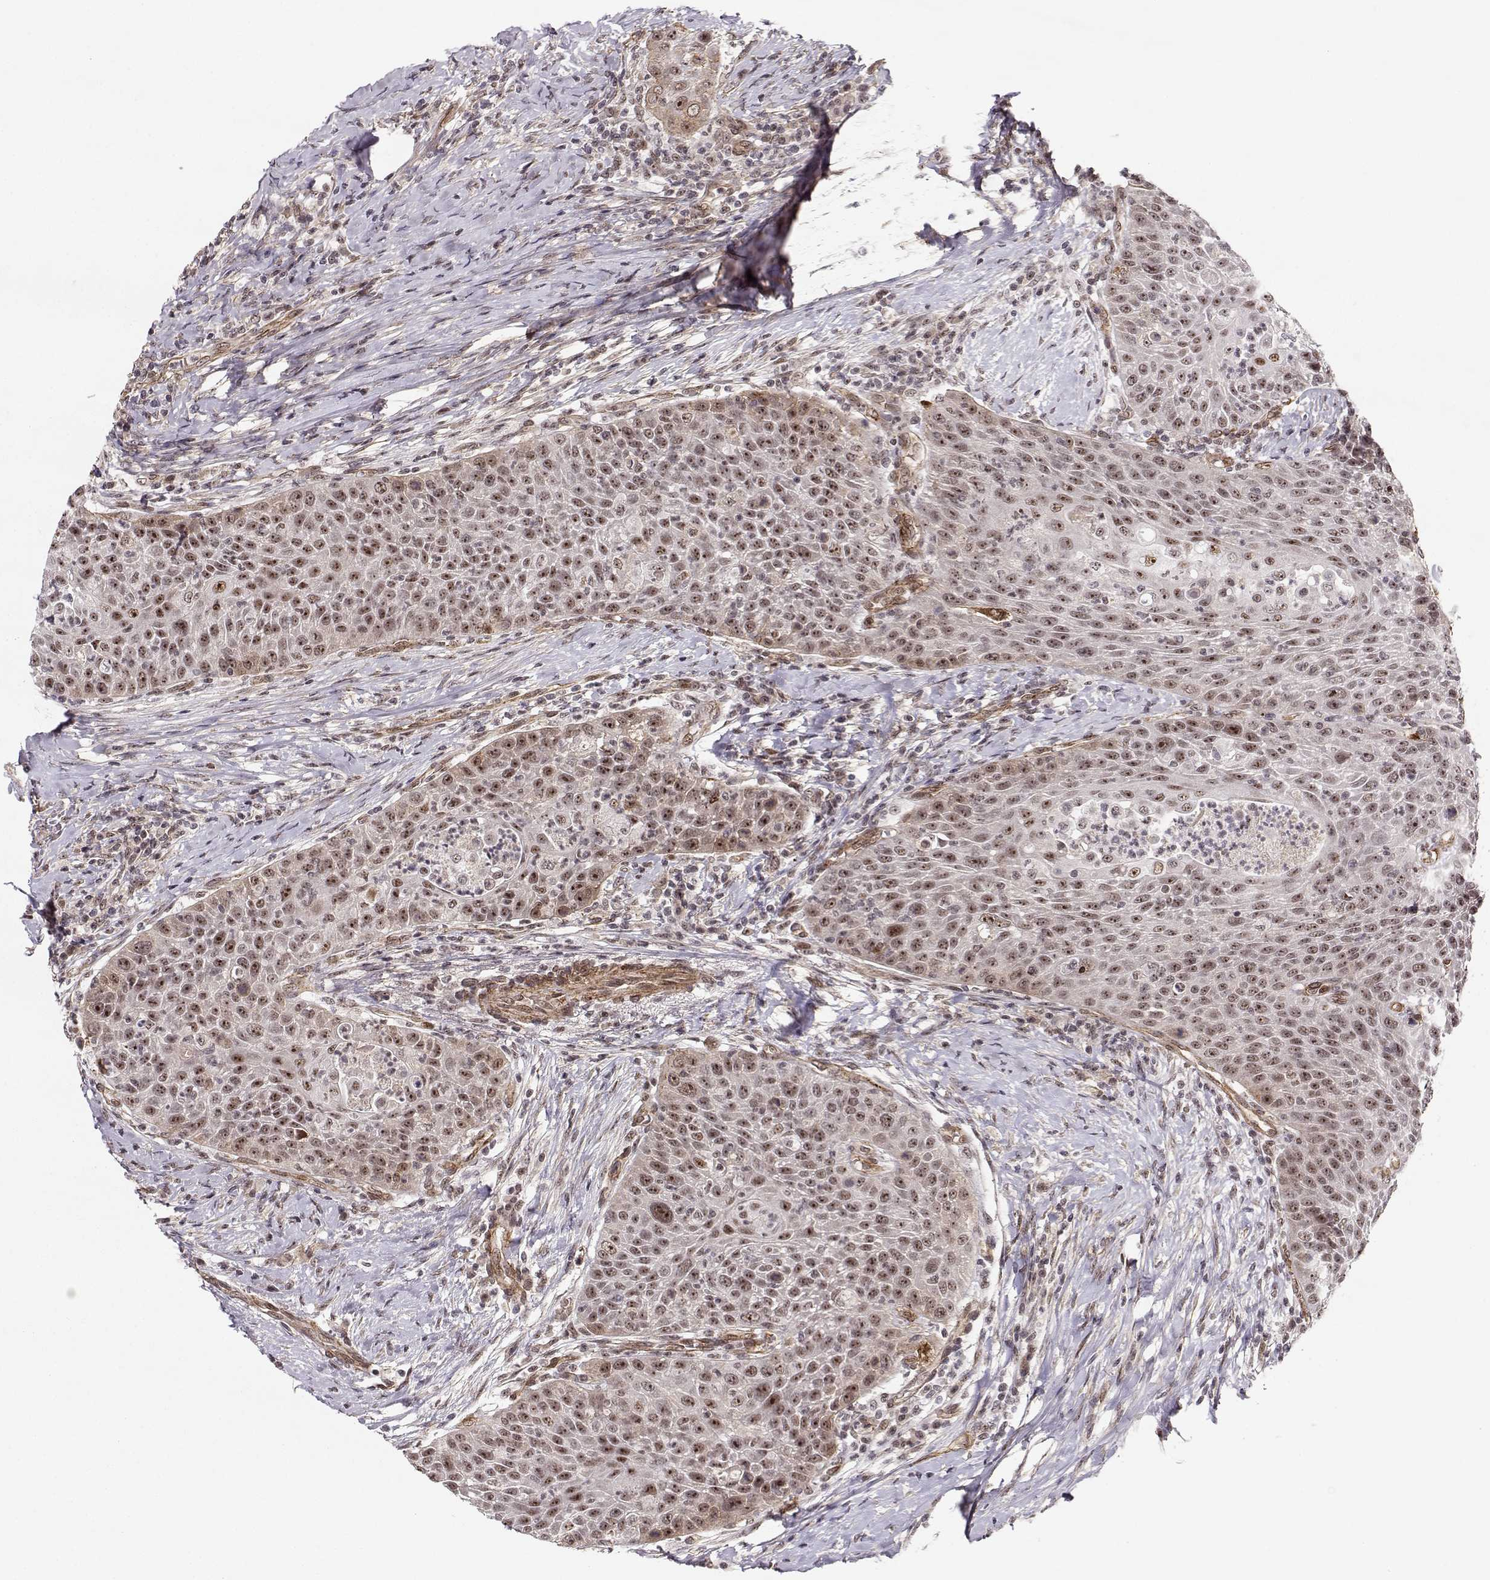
{"staining": {"intensity": "strong", "quantity": "25%-75%", "location": "nuclear"}, "tissue": "head and neck cancer", "cell_type": "Tumor cells", "image_type": "cancer", "snomed": [{"axis": "morphology", "description": "Squamous cell carcinoma, NOS"}, {"axis": "topography", "description": "Head-Neck"}], "caption": "Squamous cell carcinoma (head and neck) stained with a brown dye exhibits strong nuclear positive positivity in approximately 25%-75% of tumor cells.", "gene": "CIR1", "patient": {"sex": "male", "age": 69}}